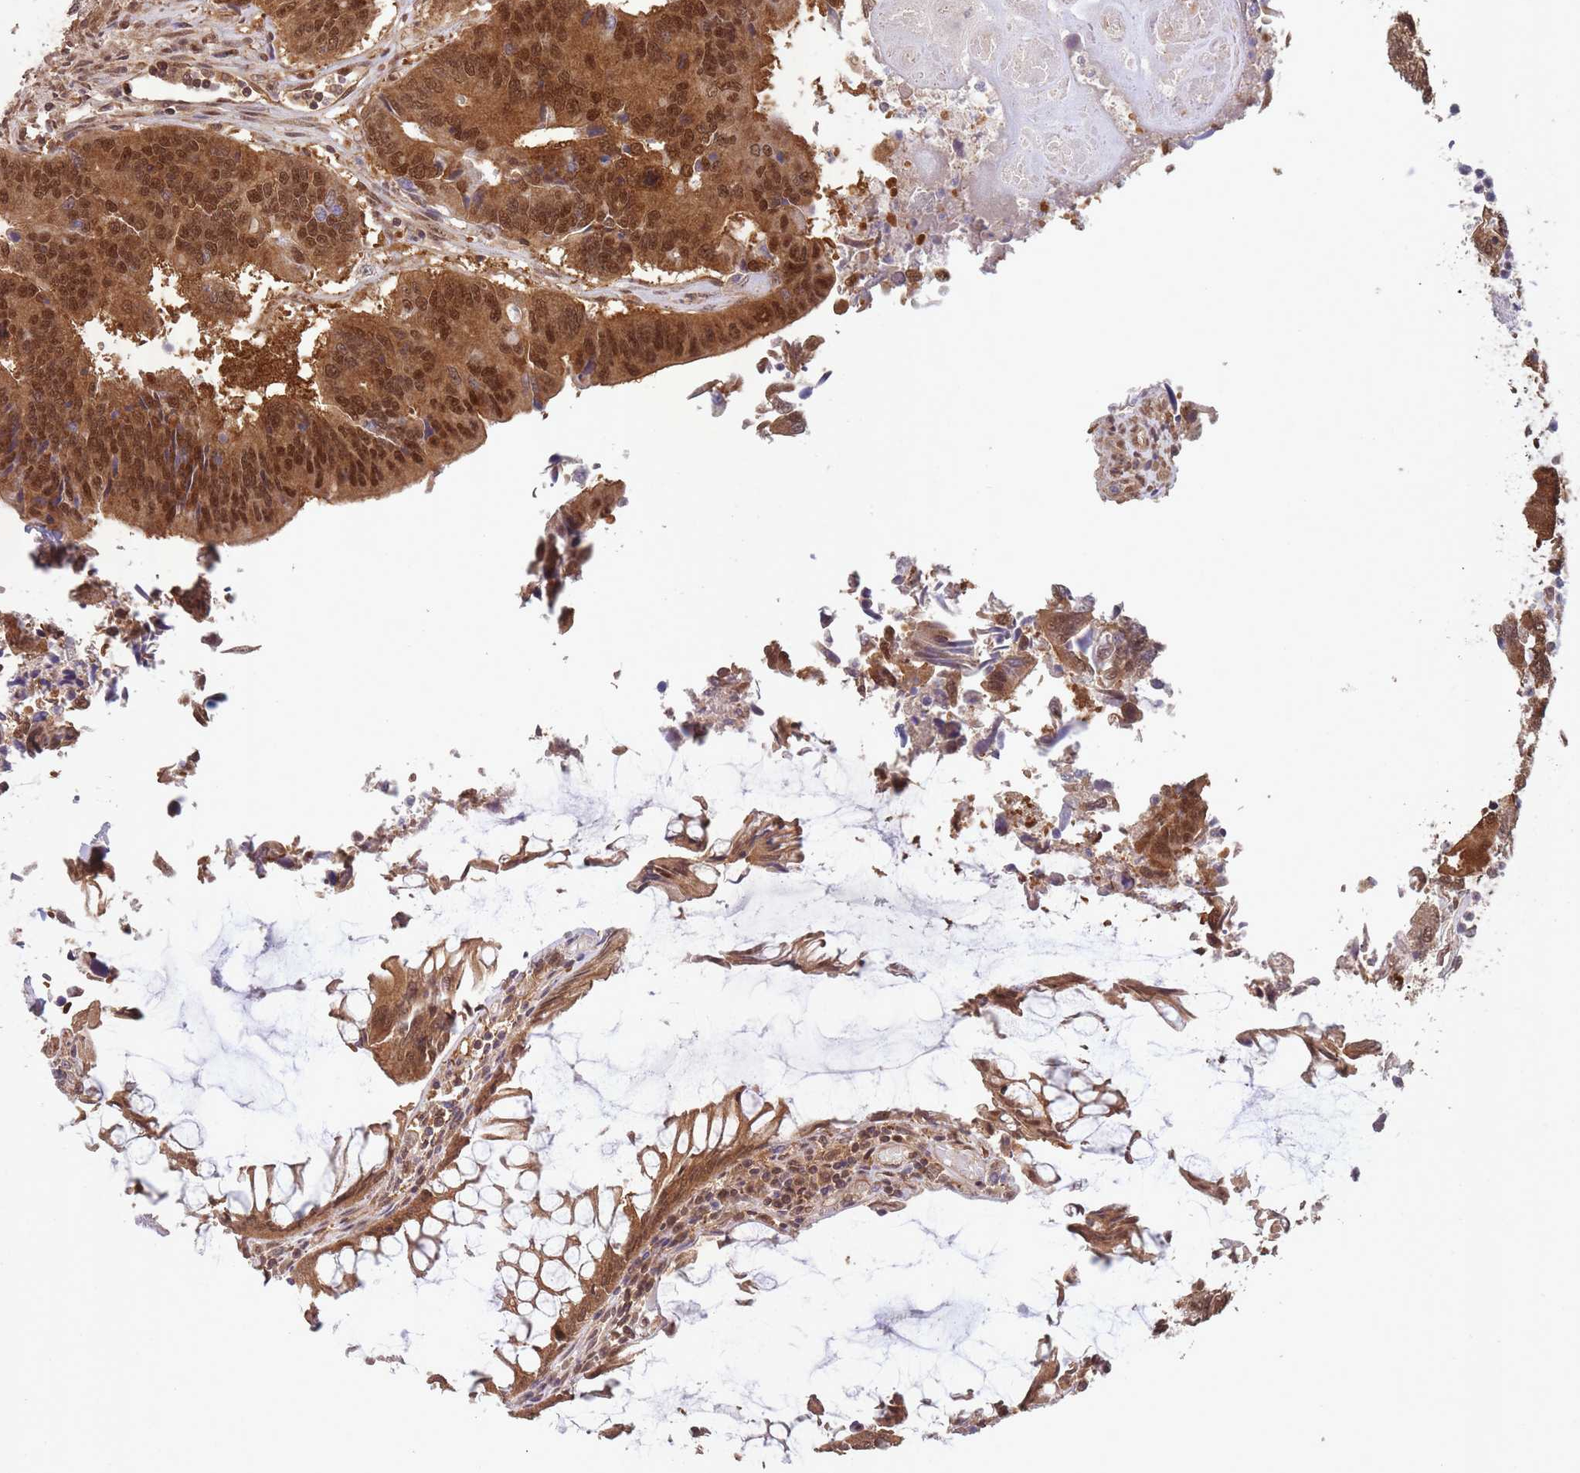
{"staining": {"intensity": "moderate", "quantity": ">75%", "location": "cytoplasmic/membranous,nuclear"}, "tissue": "colorectal cancer", "cell_type": "Tumor cells", "image_type": "cancer", "snomed": [{"axis": "morphology", "description": "Adenocarcinoma, NOS"}, {"axis": "topography", "description": "Colon"}], "caption": "About >75% of tumor cells in human colorectal adenocarcinoma exhibit moderate cytoplasmic/membranous and nuclear protein expression as visualized by brown immunohistochemical staining.", "gene": "PPP6R3", "patient": {"sex": "female", "age": 67}}